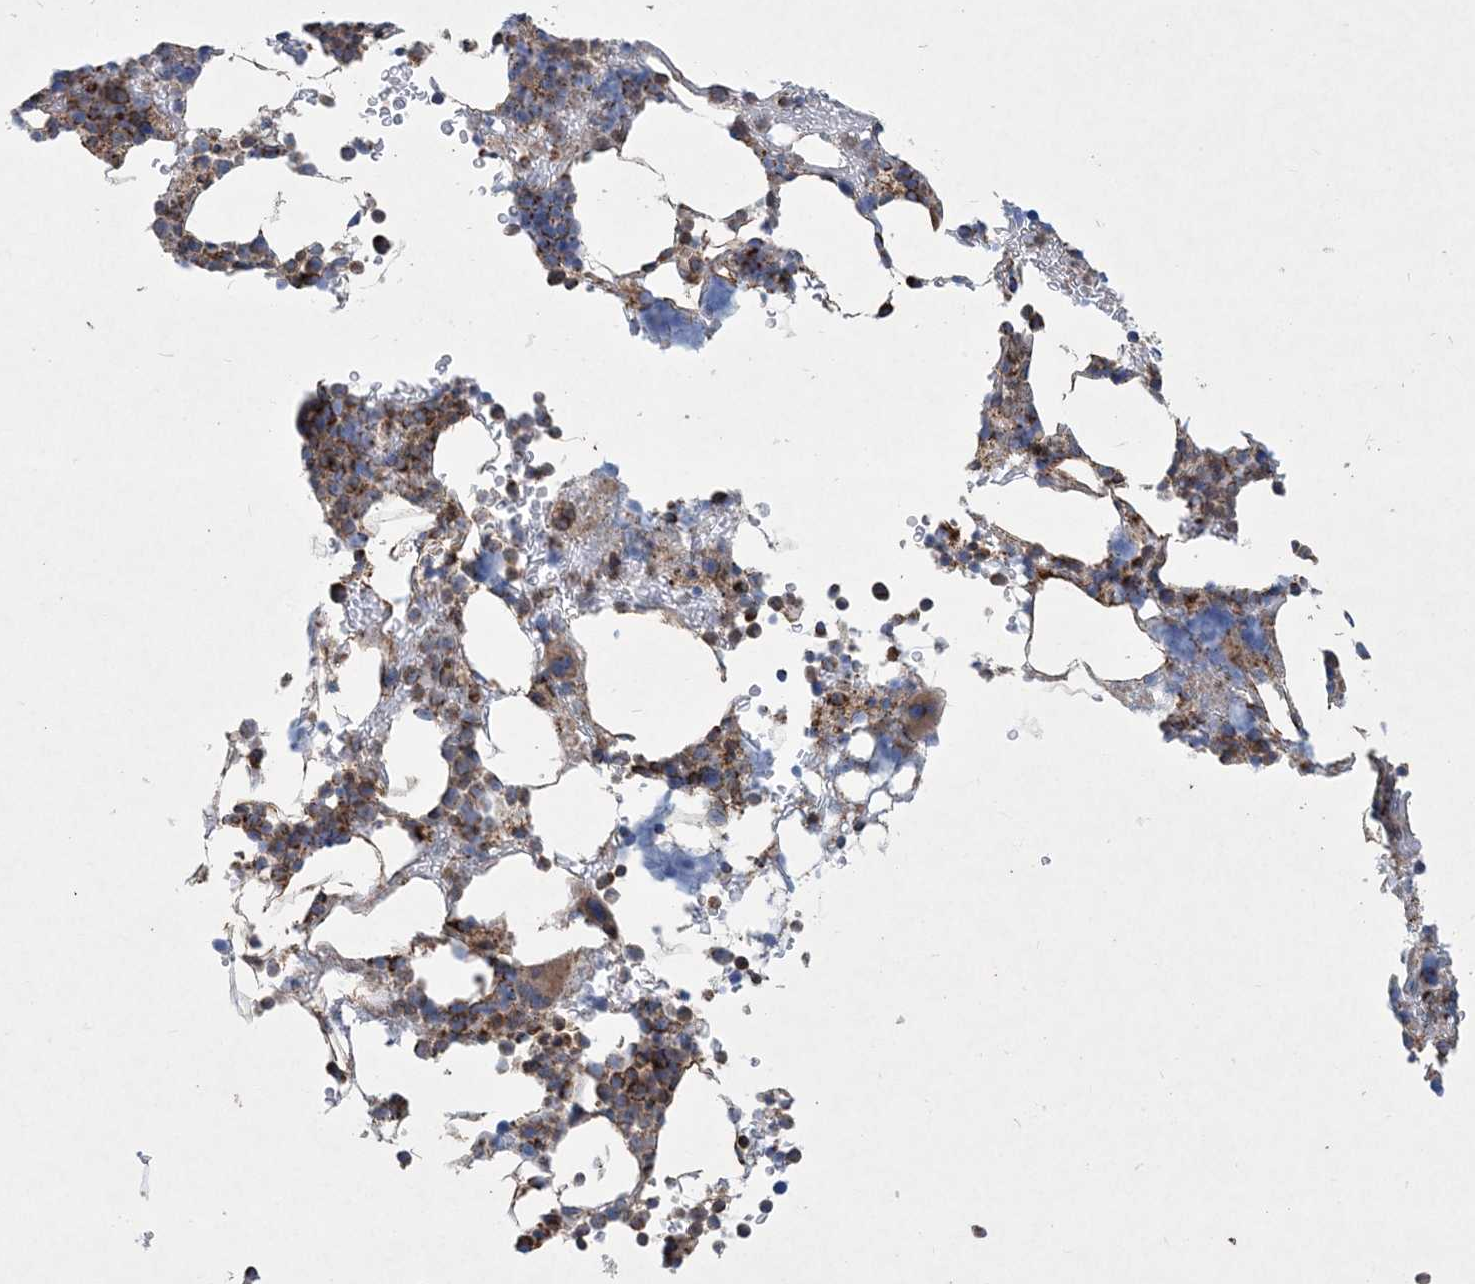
{"staining": {"intensity": "moderate", "quantity": "25%-75%", "location": "cytoplasmic/membranous"}, "tissue": "bone marrow", "cell_type": "Hematopoietic cells", "image_type": "normal", "snomed": [{"axis": "morphology", "description": "Normal tissue, NOS"}, {"axis": "topography", "description": "Bone marrow"}], "caption": "This histopathology image displays IHC staining of benign bone marrow, with medium moderate cytoplasmic/membranous expression in approximately 25%-75% of hematopoietic cells.", "gene": "BEND4", "patient": {"sex": "male"}}